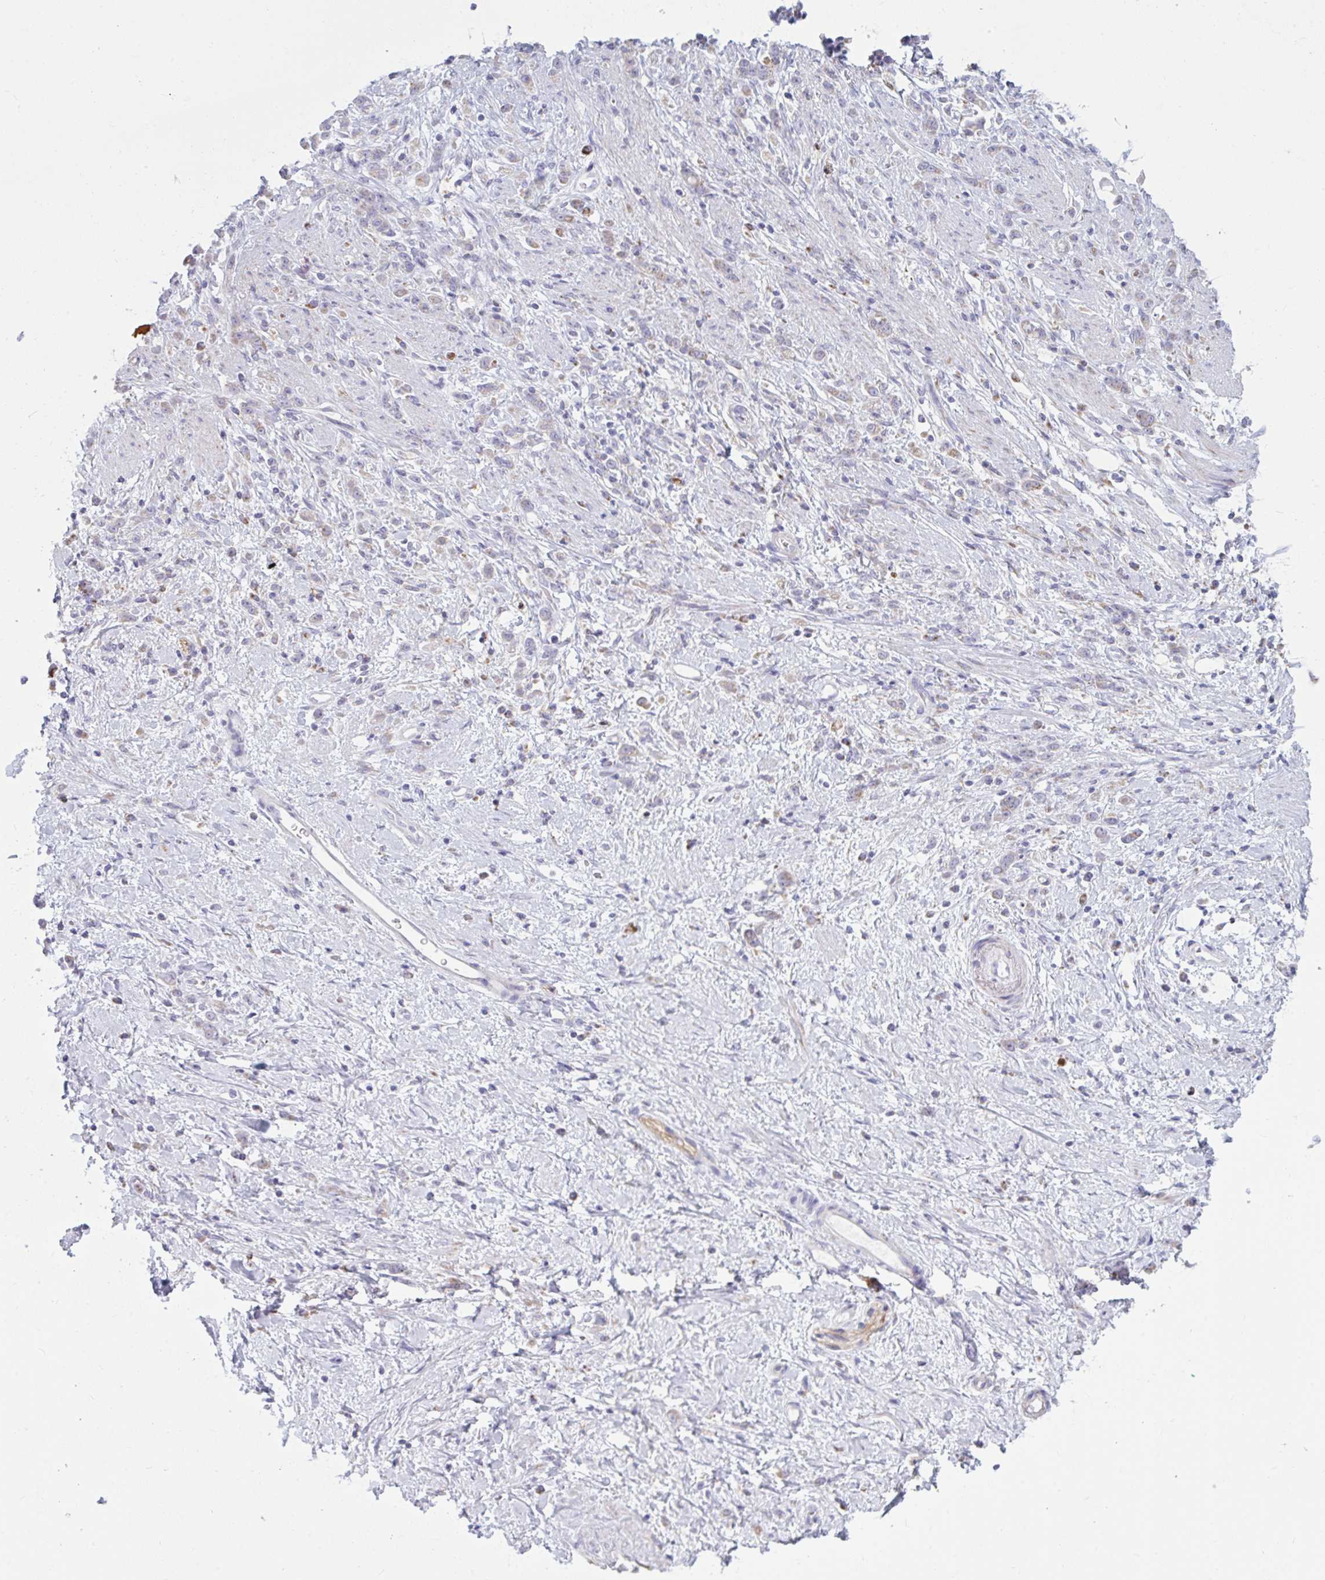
{"staining": {"intensity": "weak", "quantity": "<25%", "location": "cytoplasmic/membranous"}, "tissue": "stomach cancer", "cell_type": "Tumor cells", "image_type": "cancer", "snomed": [{"axis": "morphology", "description": "Adenocarcinoma, NOS"}, {"axis": "topography", "description": "Stomach"}], "caption": "Tumor cells show no significant expression in stomach cancer (adenocarcinoma).", "gene": "ATG9A", "patient": {"sex": "female", "age": 60}}